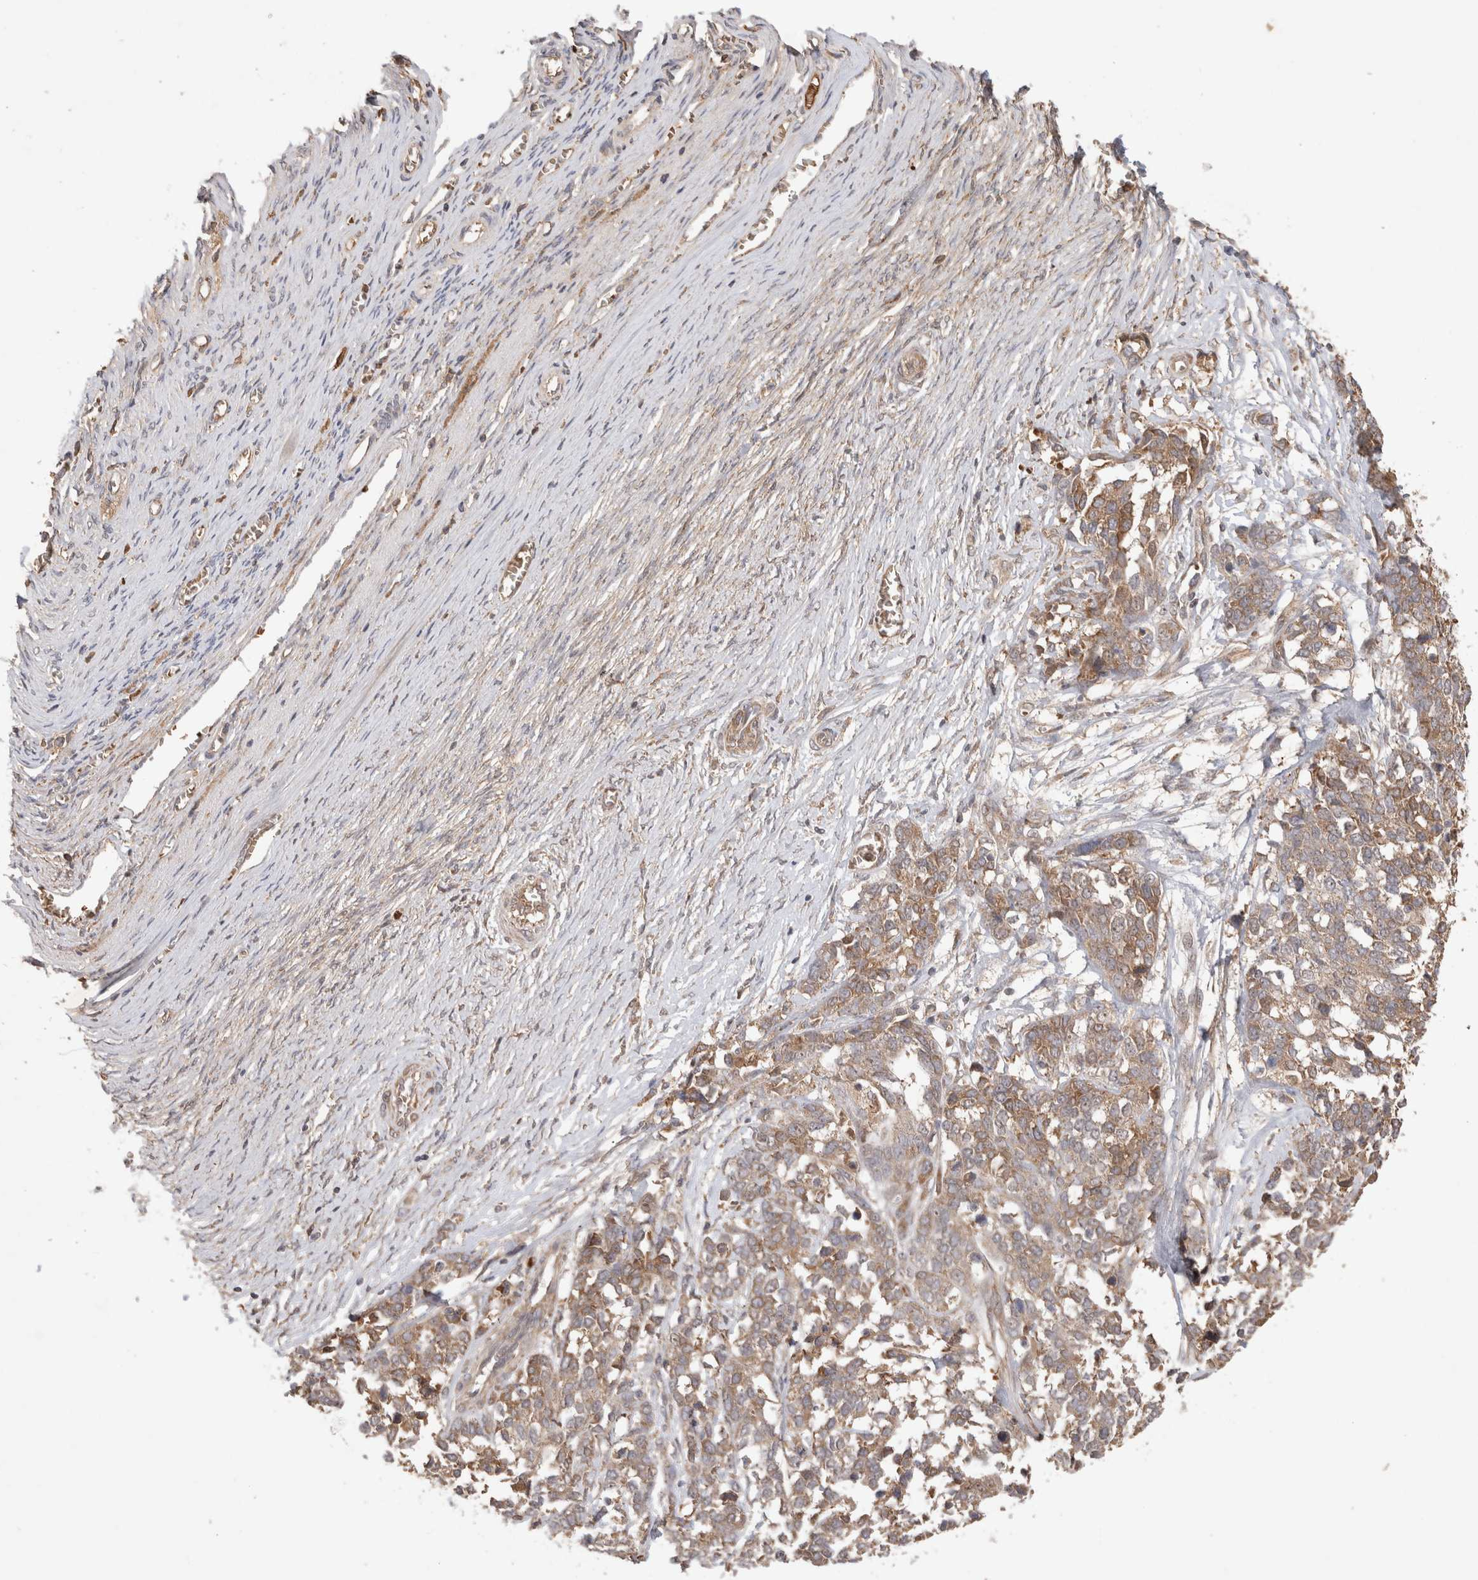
{"staining": {"intensity": "moderate", "quantity": ">75%", "location": "cytoplasmic/membranous"}, "tissue": "ovarian cancer", "cell_type": "Tumor cells", "image_type": "cancer", "snomed": [{"axis": "morphology", "description": "Cystadenocarcinoma, serous, NOS"}, {"axis": "topography", "description": "Ovary"}], "caption": "The photomicrograph displays a brown stain indicating the presence of a protein in the cytoplasmic/membranous of tumor cells in ovarian cancer (serous cystadenocarcinoma).", "gene": "FAM221A", "patient": {"sex": "female", "age": 44}}